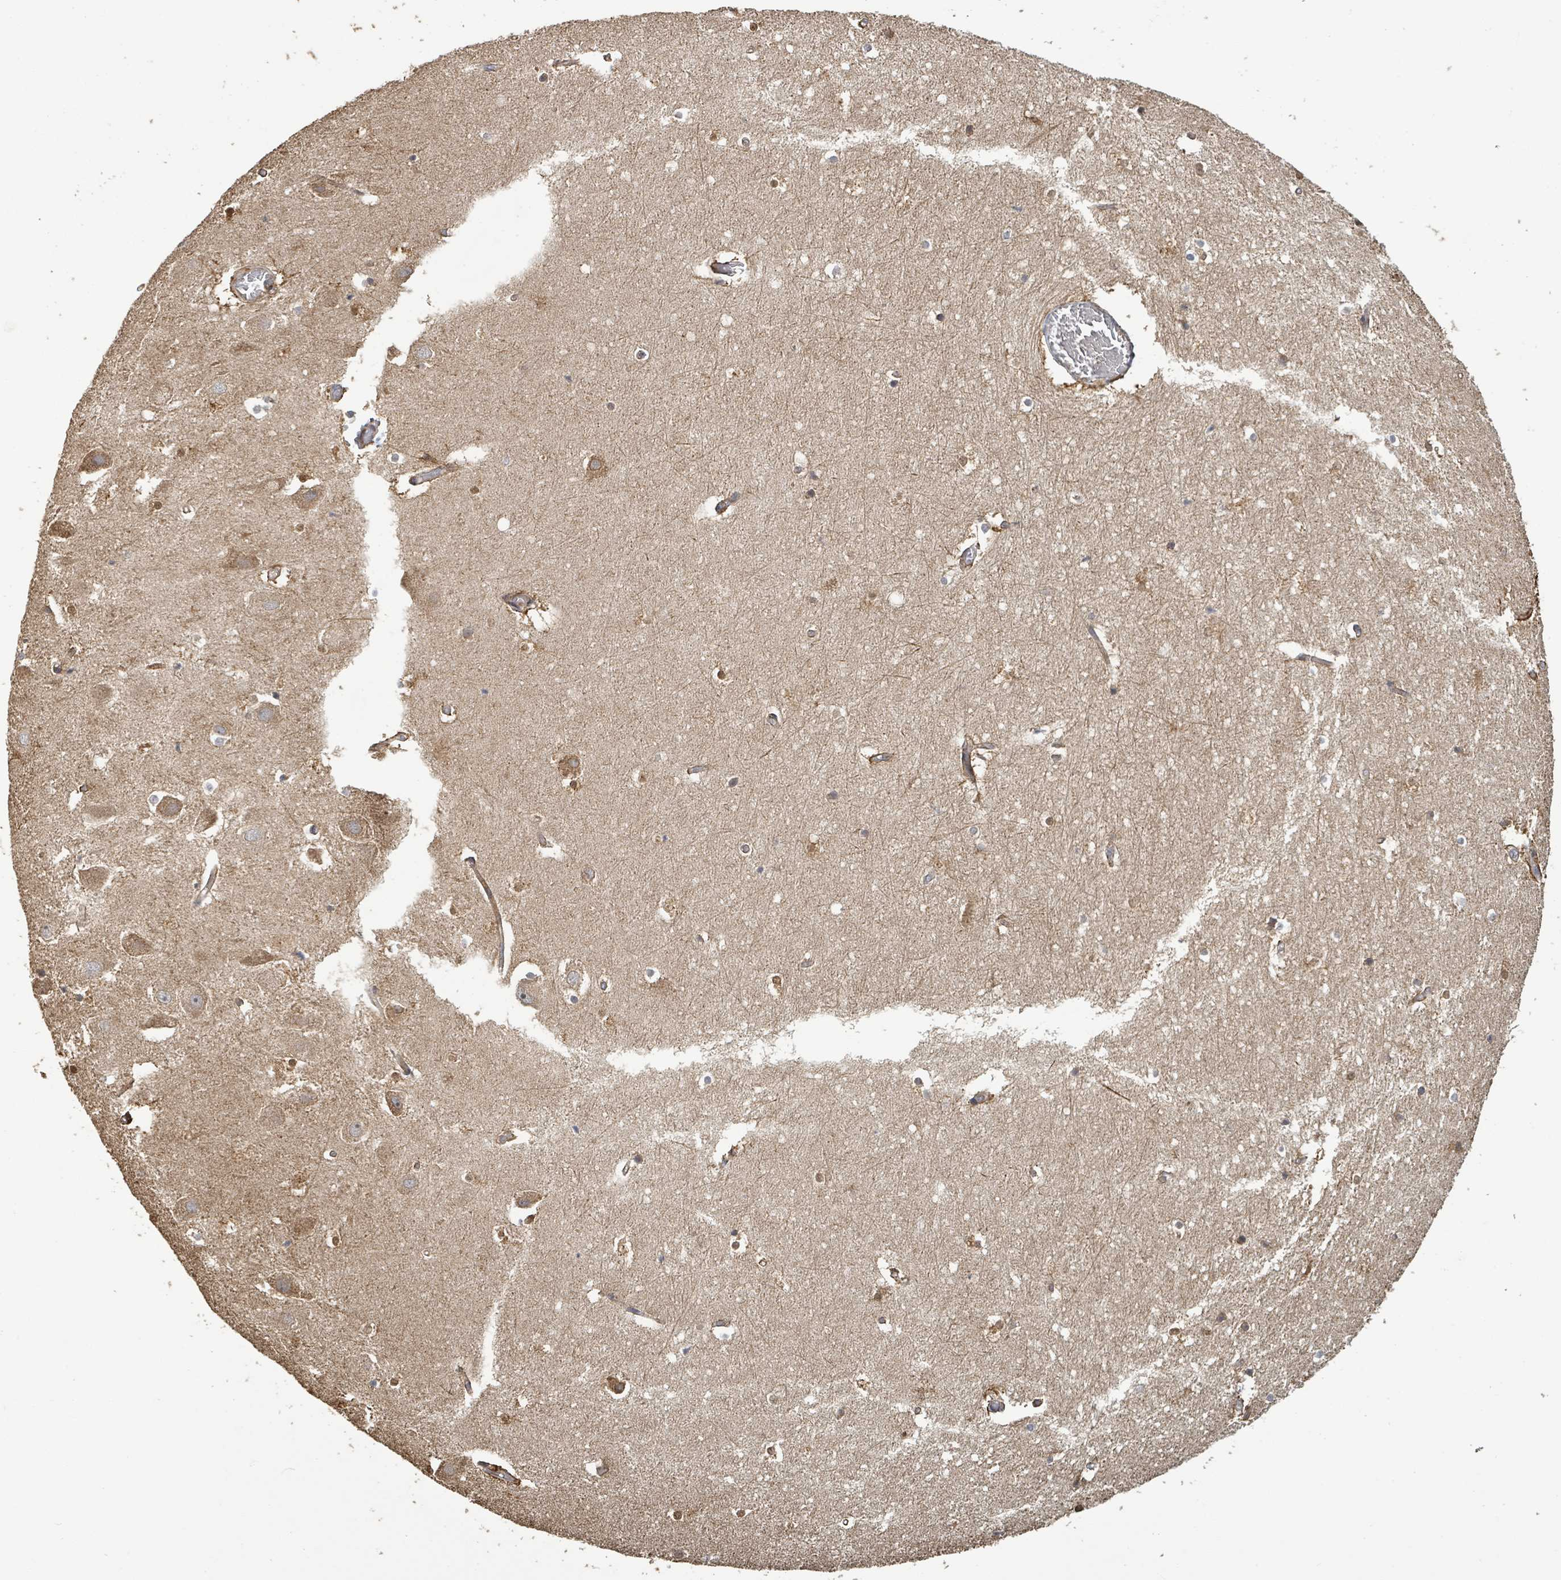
{"staining": {"intensity": "moderate", "quantity": "25%-75%", "location": "cytoplasmic/membranous"}, "tissue": "hippocampus", "cell_type": "Glial cells", "image_type": "normal", "snomed": [{"axis": "morphology", "description": "Normal tissue, NOS"}, {"axis": "topography", "description": "Hippocampus"}], "caption": "This photomicrograph demonstrates immunohistochemistry (IHC) staining of benign human hippocampus, with medium moderate cytoplasmic/membranous positivity in approximately 25%-75% of glial cells.", "gene": "STARD4", "patient": {"sex": "female", "age": 52}}